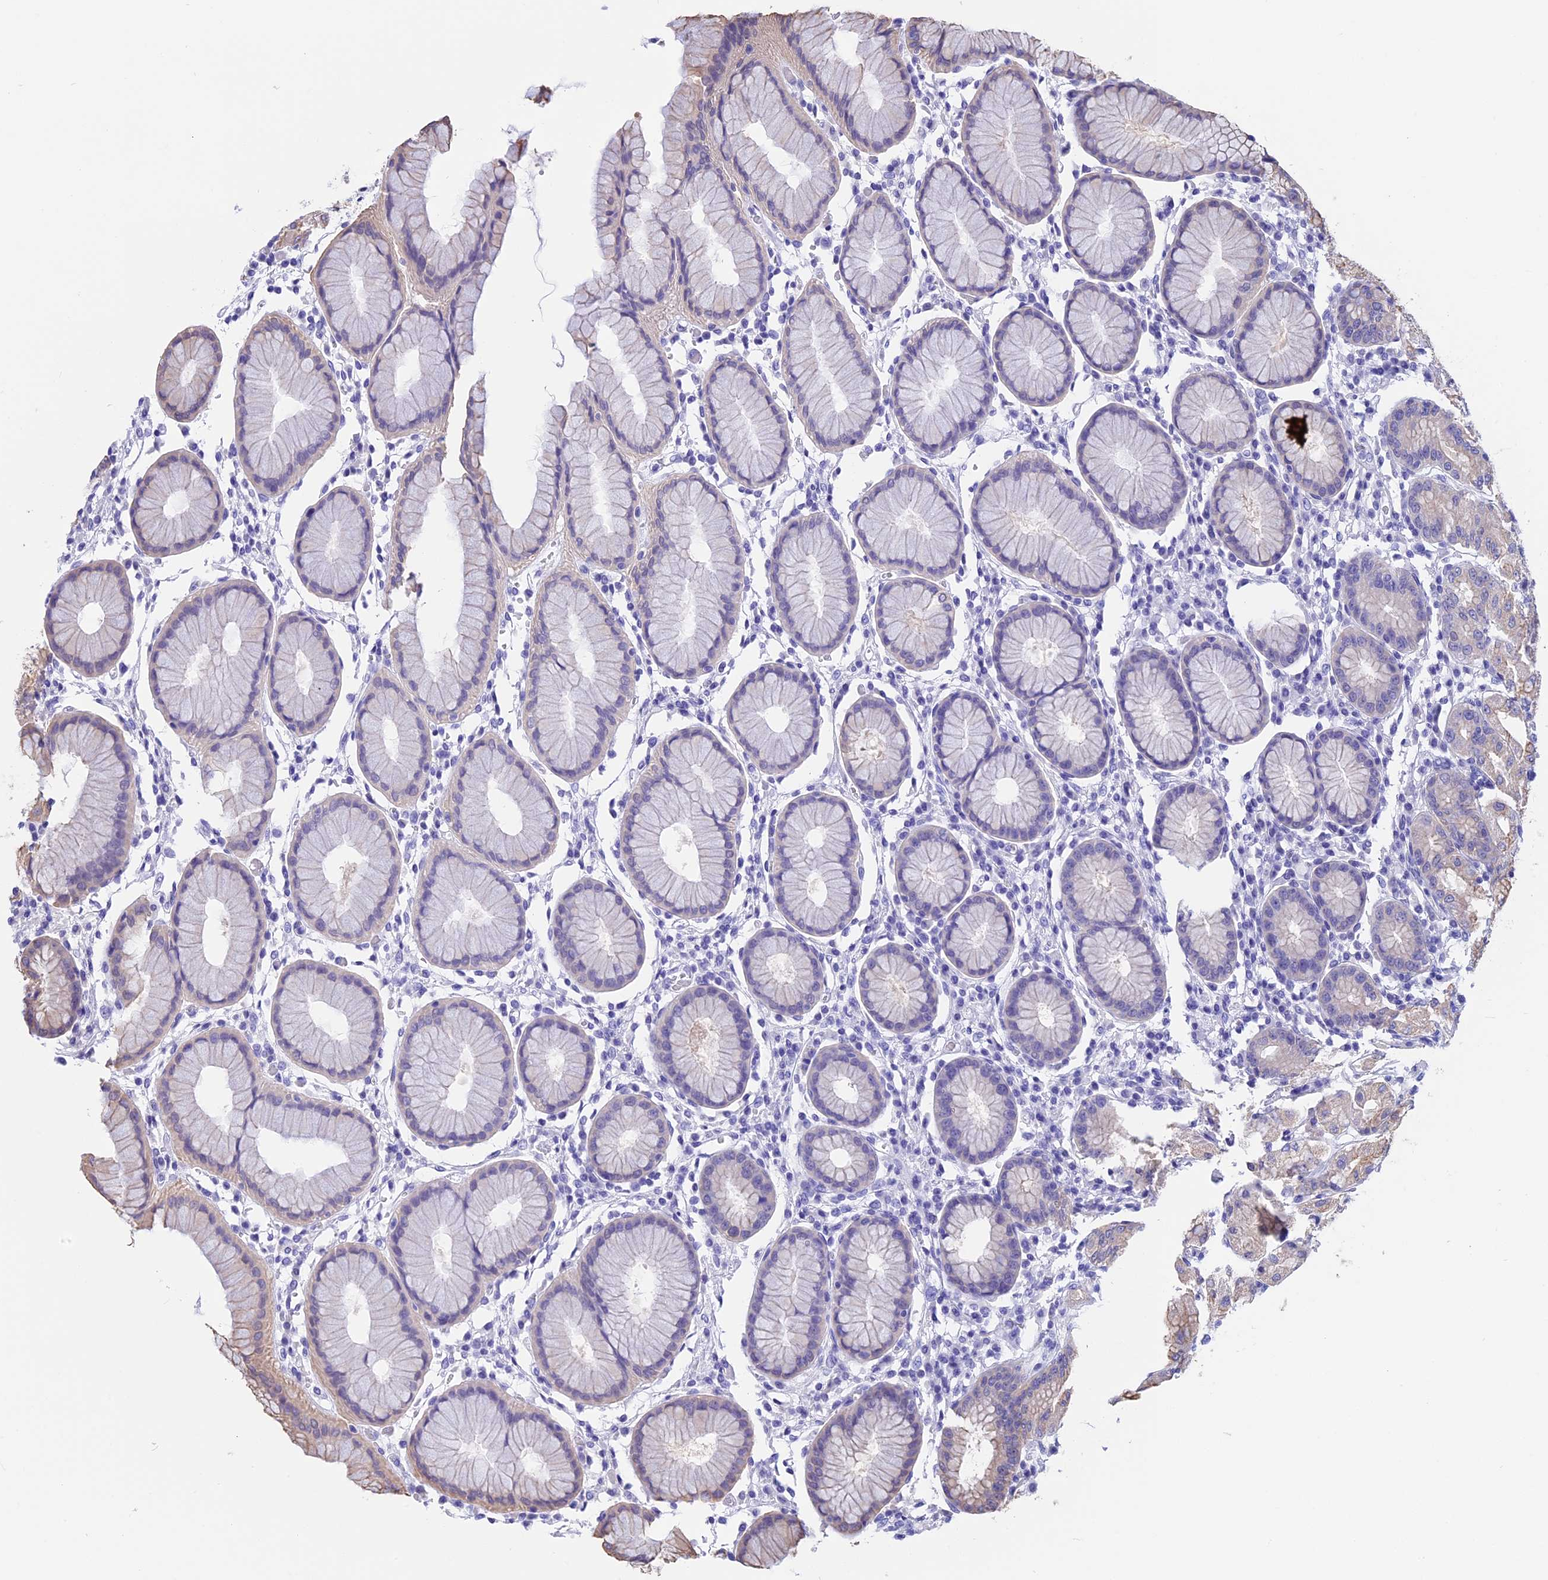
{"staining": {"intensity": "negative", "quantity": "none", "location": "none"}, "tissue": "stomach", "cell_type": "Glandular cells", "image_type": "normal", "snomed": [{"axis": "morphology", "description": "Normal tissue, NOS"}, {"axis": "topography", "description": "Stomach"}, {"axis": "topography", "description": "Stomach, lower"}], "caption": "This is an immunohistochemistry (IHC) micrograph of benign stomach. There is no expression in glandular cells.", "gene": "STUB1", "patient": {"sex": "female", "age": 56}}